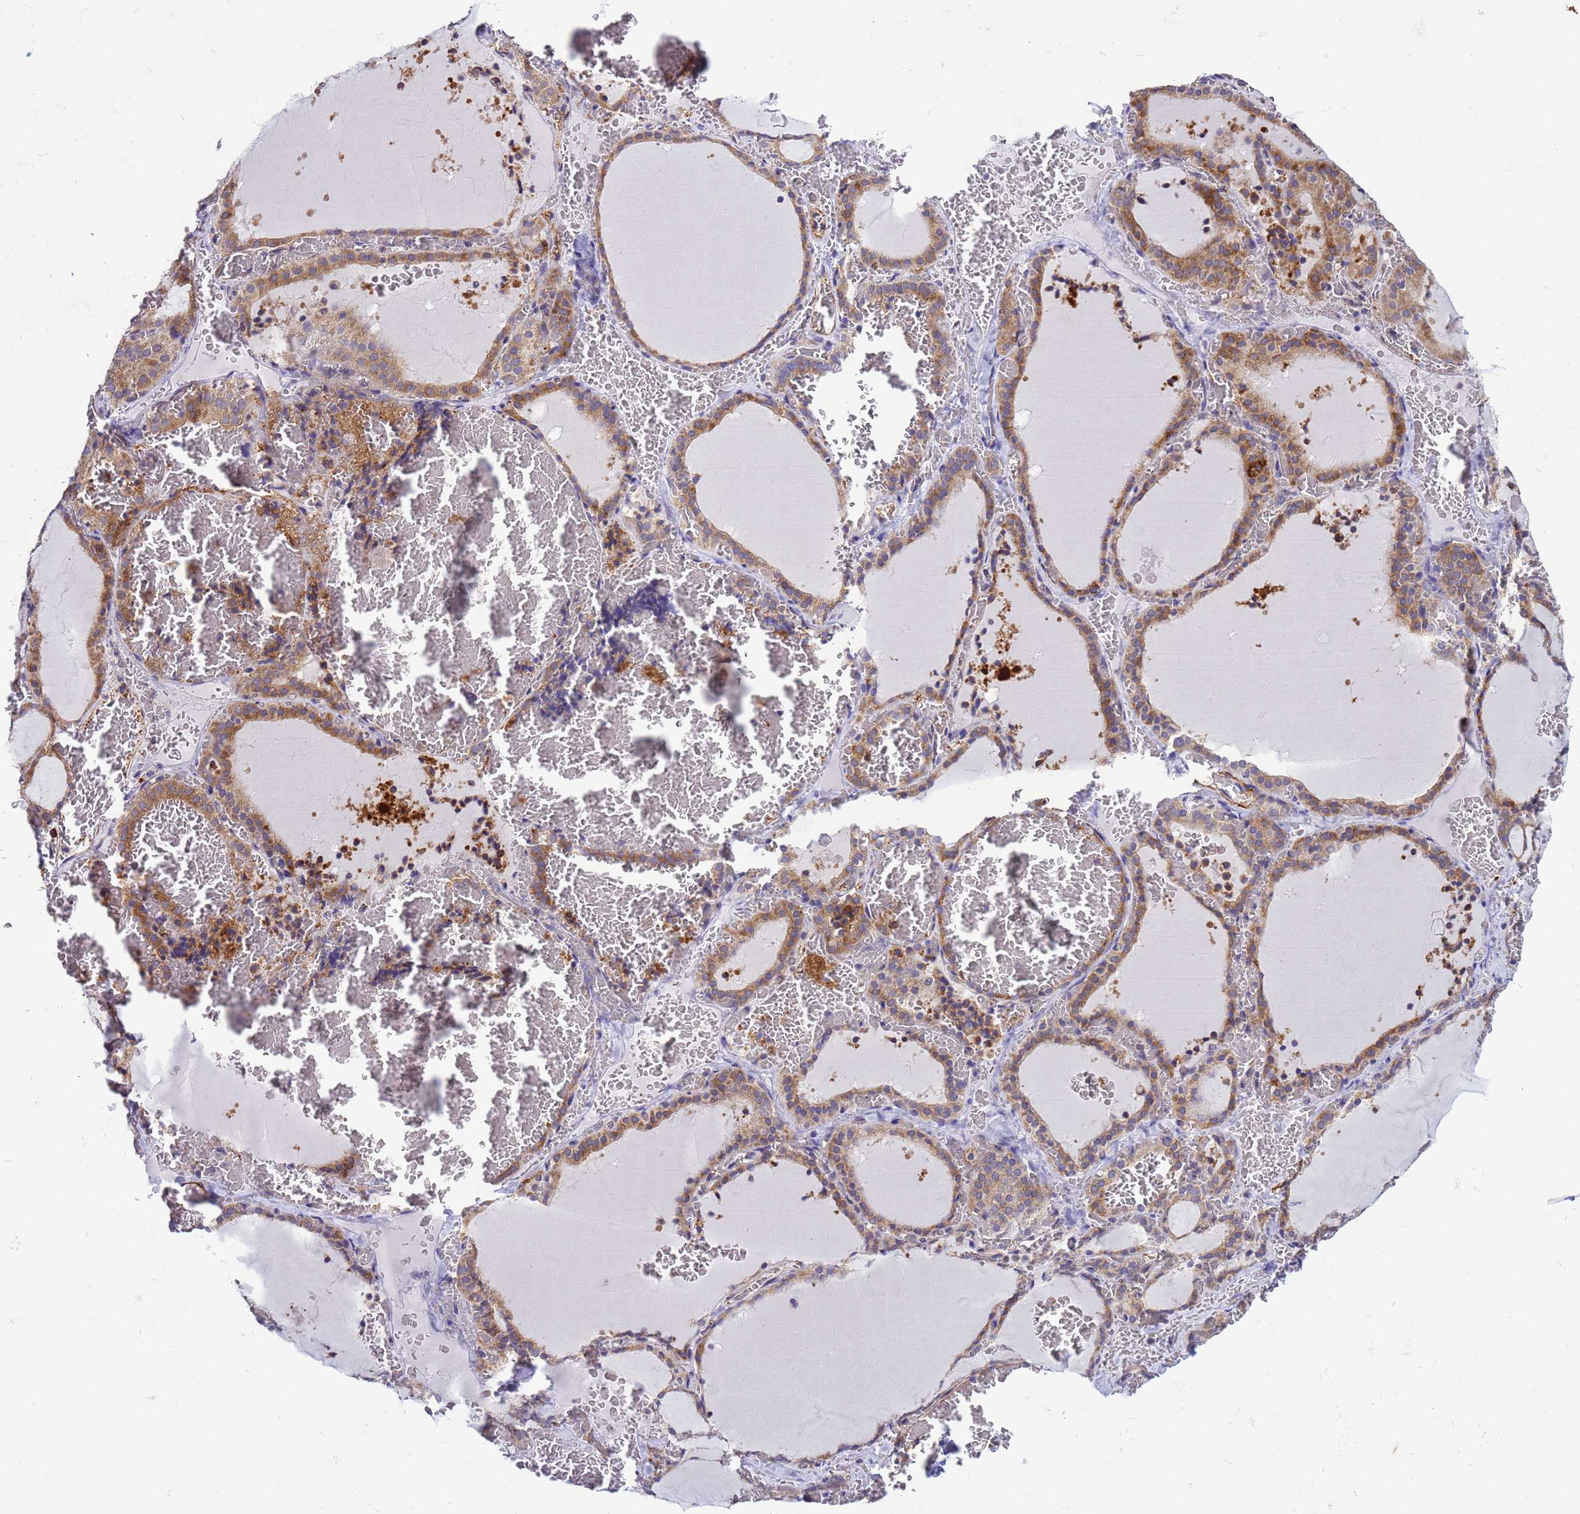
{"staining": {"intensity": "moderate", "quantity": ">75%", "location": "cytoplasmic/membranous"}, "tissue": "thyroid gland", "cell_type": "Glandular cells", "image_type": "normal", "snomed": [{"axis": "morphology", "description": "Normal tissue, NOS"}, {"axis": "topography", "description": "Thyroid gland"}], "caption": "Protein expression analysis of unremarkable thyroid gland displays moderate cytoplasmic/membranous staining in approximately >75% of glandular cells. Nuclei are stained in blue.", "gene": "GEN1", "patient": {"sex": "female", "age": 39}}